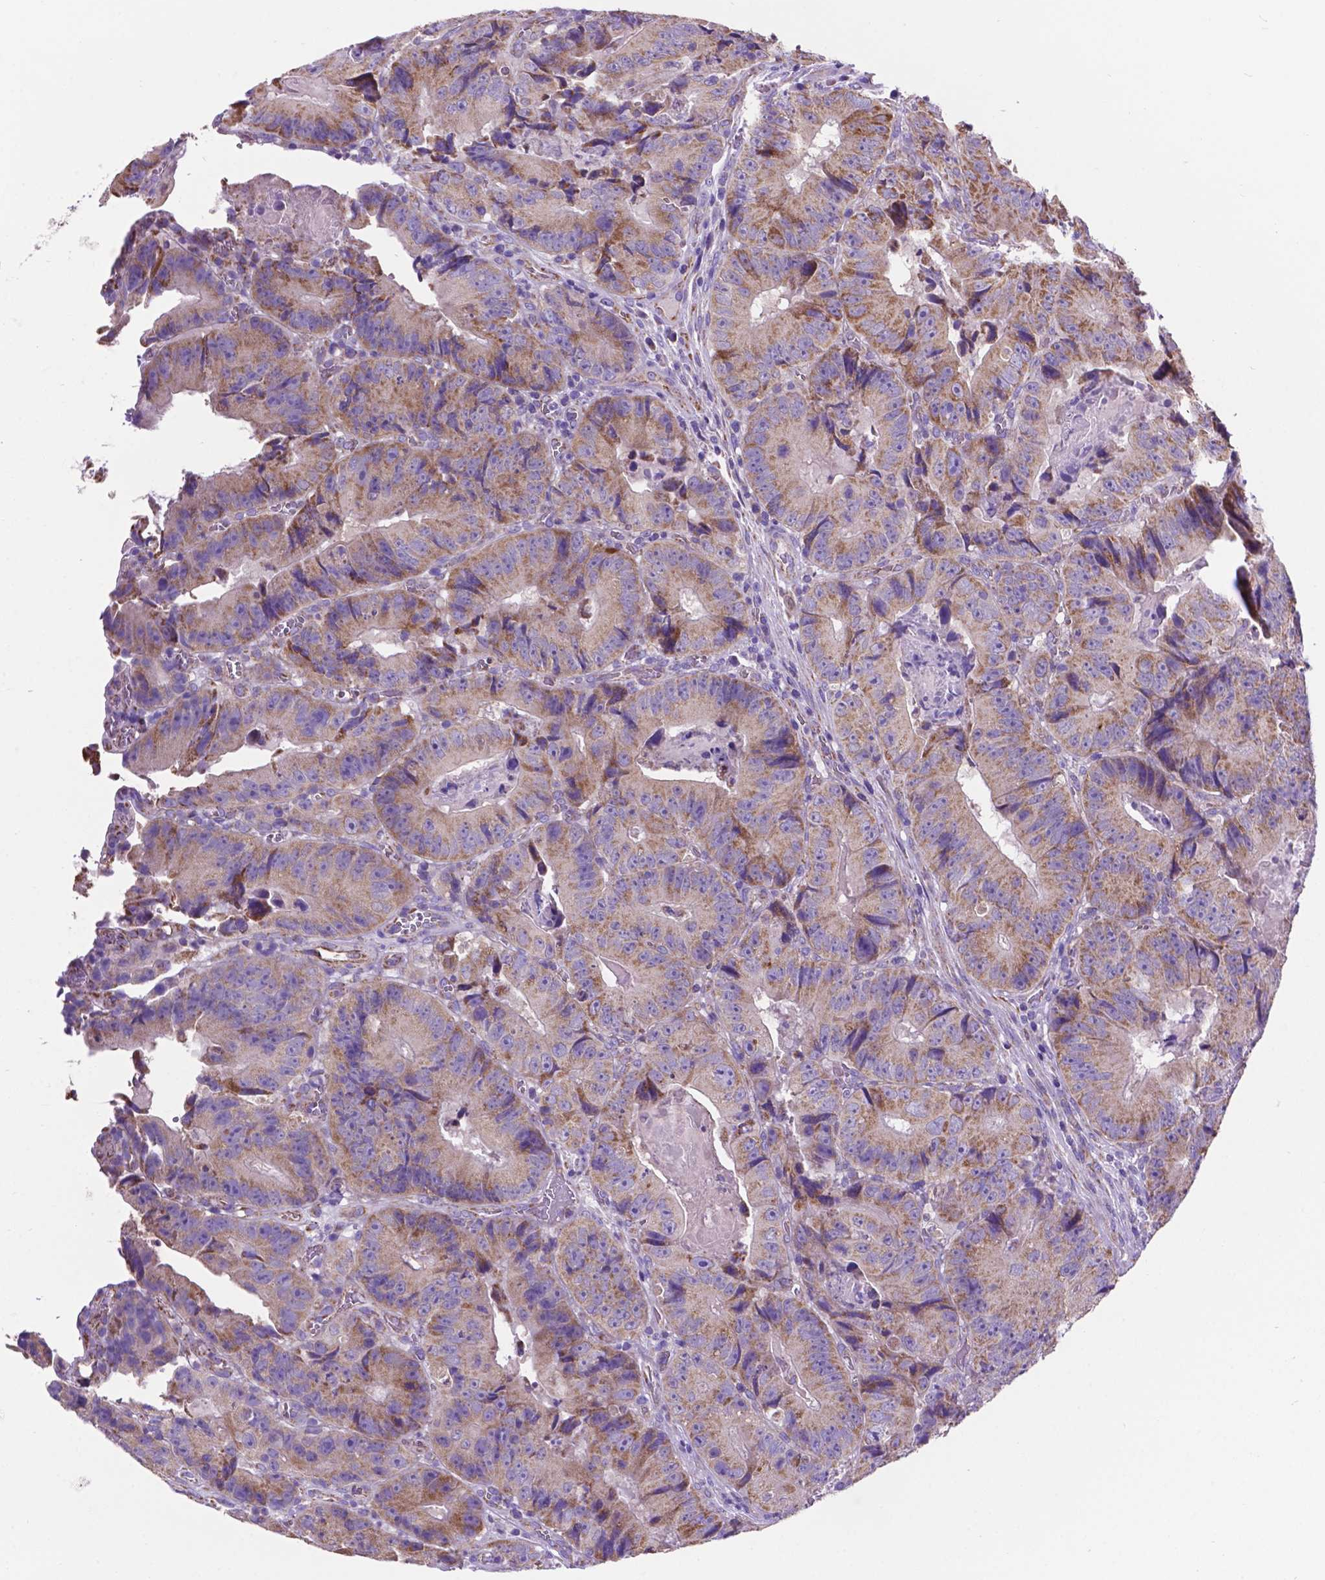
{"staining": {"intensity": "weak", "quantity": ">75%", "location": "cytoplasmic/membranous"}, "tissue": "colorectal cancer", "cell_type": "Tumor cells", "image_type": "cancer", "snomed": [{"axis": "morphology", "description": "Adenocarcinoma, NOS"}, {"axis": "topography", "description": "Colon"}], "caption": "Colorectal adenocarcinoma tissue reveals weak cytoplasmic/membranous positivity in about >75% of tumor cells", "gene": "TMEM121B", "patient": {"sex": "female", "age": 86}}